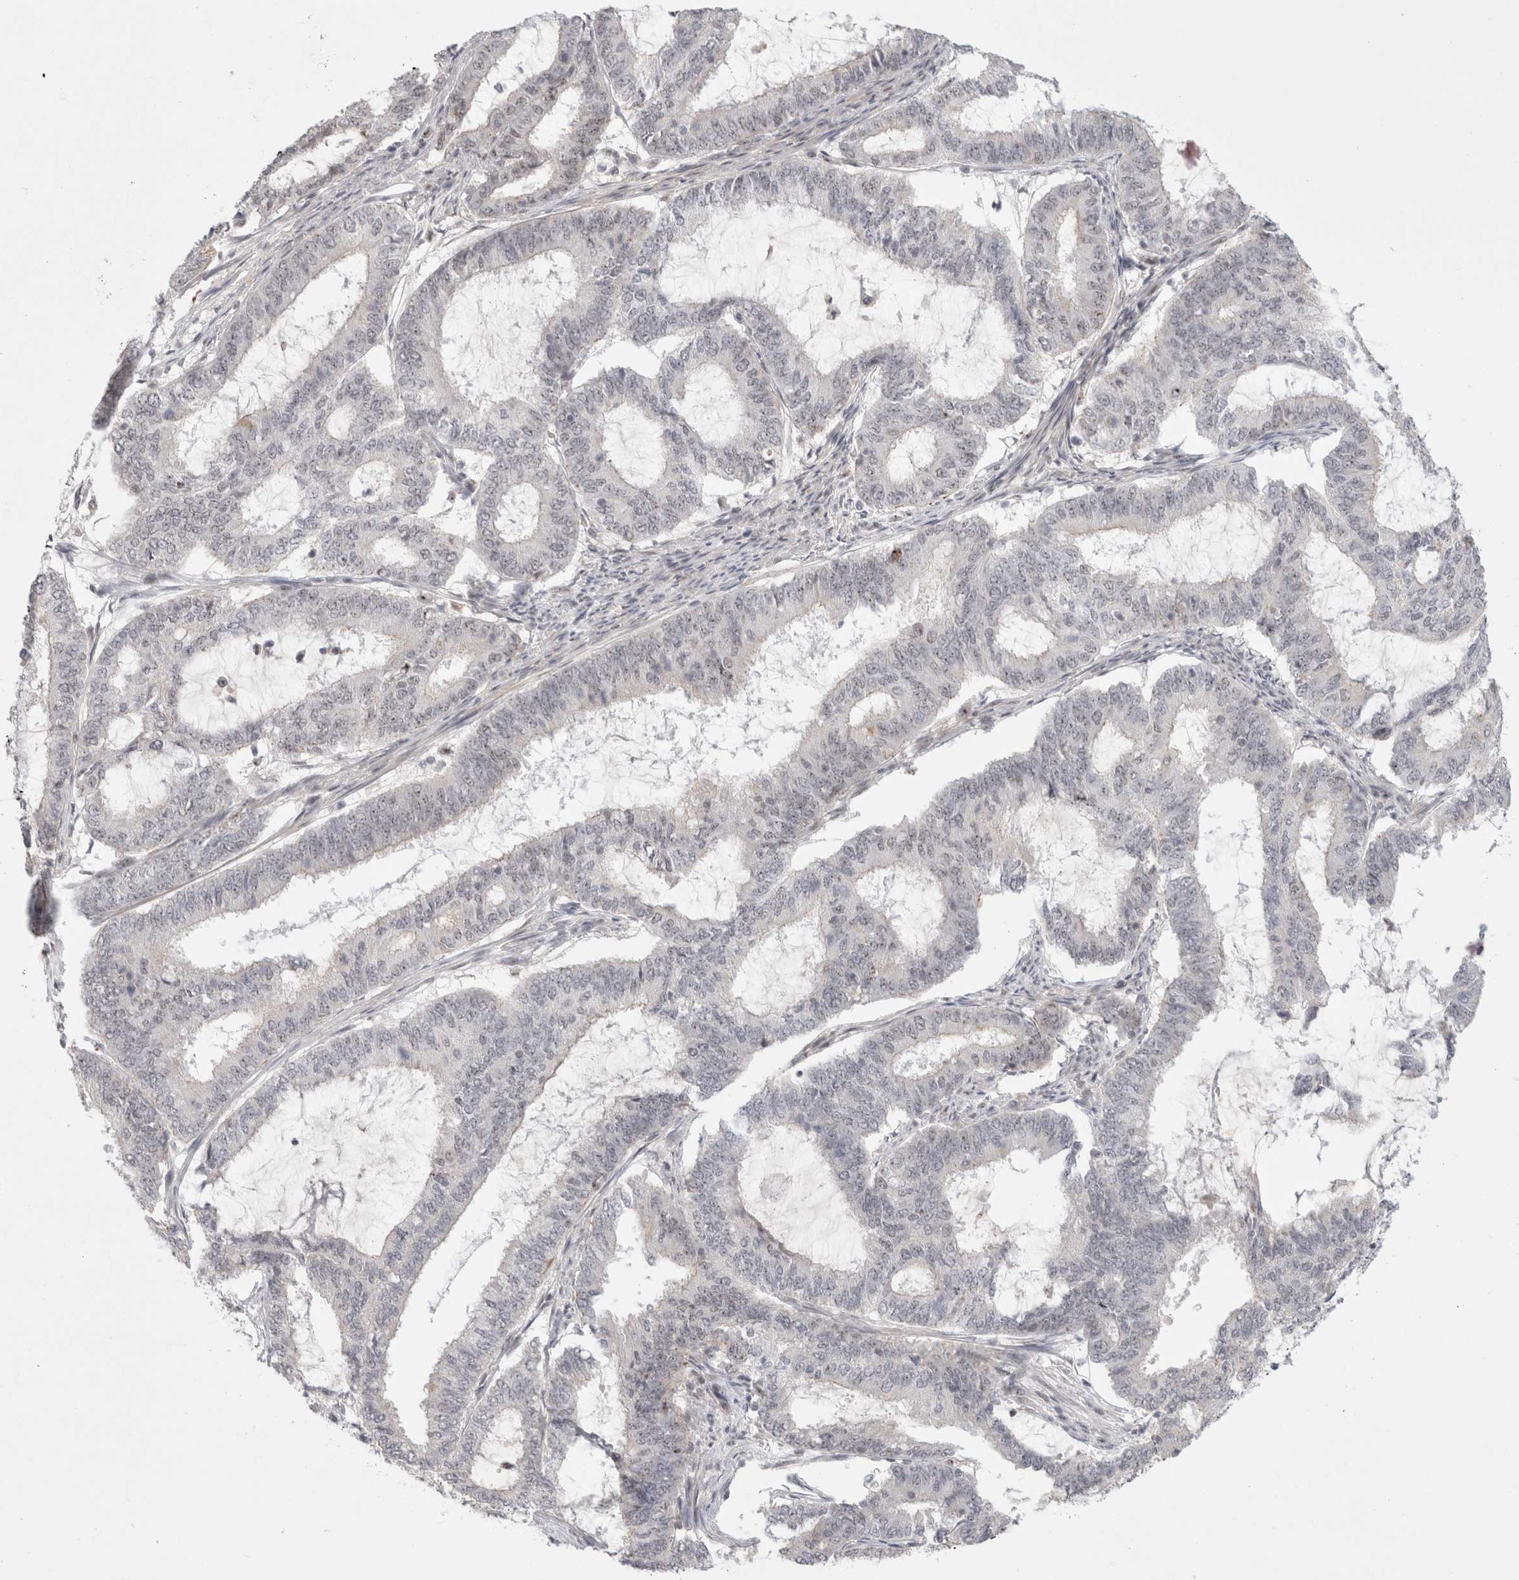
{"staining": {"intensity": "negative", "quantity": "none", "location": "none"}, "tissue": "endometrial cancer", "cell_type": "Tumor cells", "image_type": "cancer", "snomed": [{"axis": "morphology", "description": "Adenocarcinoma, NOS"}, {"axis": "topography", "description": "Endometrium"}], "caption": "This is a image of IHC staining of endometrial adenocarcinoma, which shows no positivity in tumor cells.", "gene": "SENP6", "patient": {"sex": "female", "age": 51}}